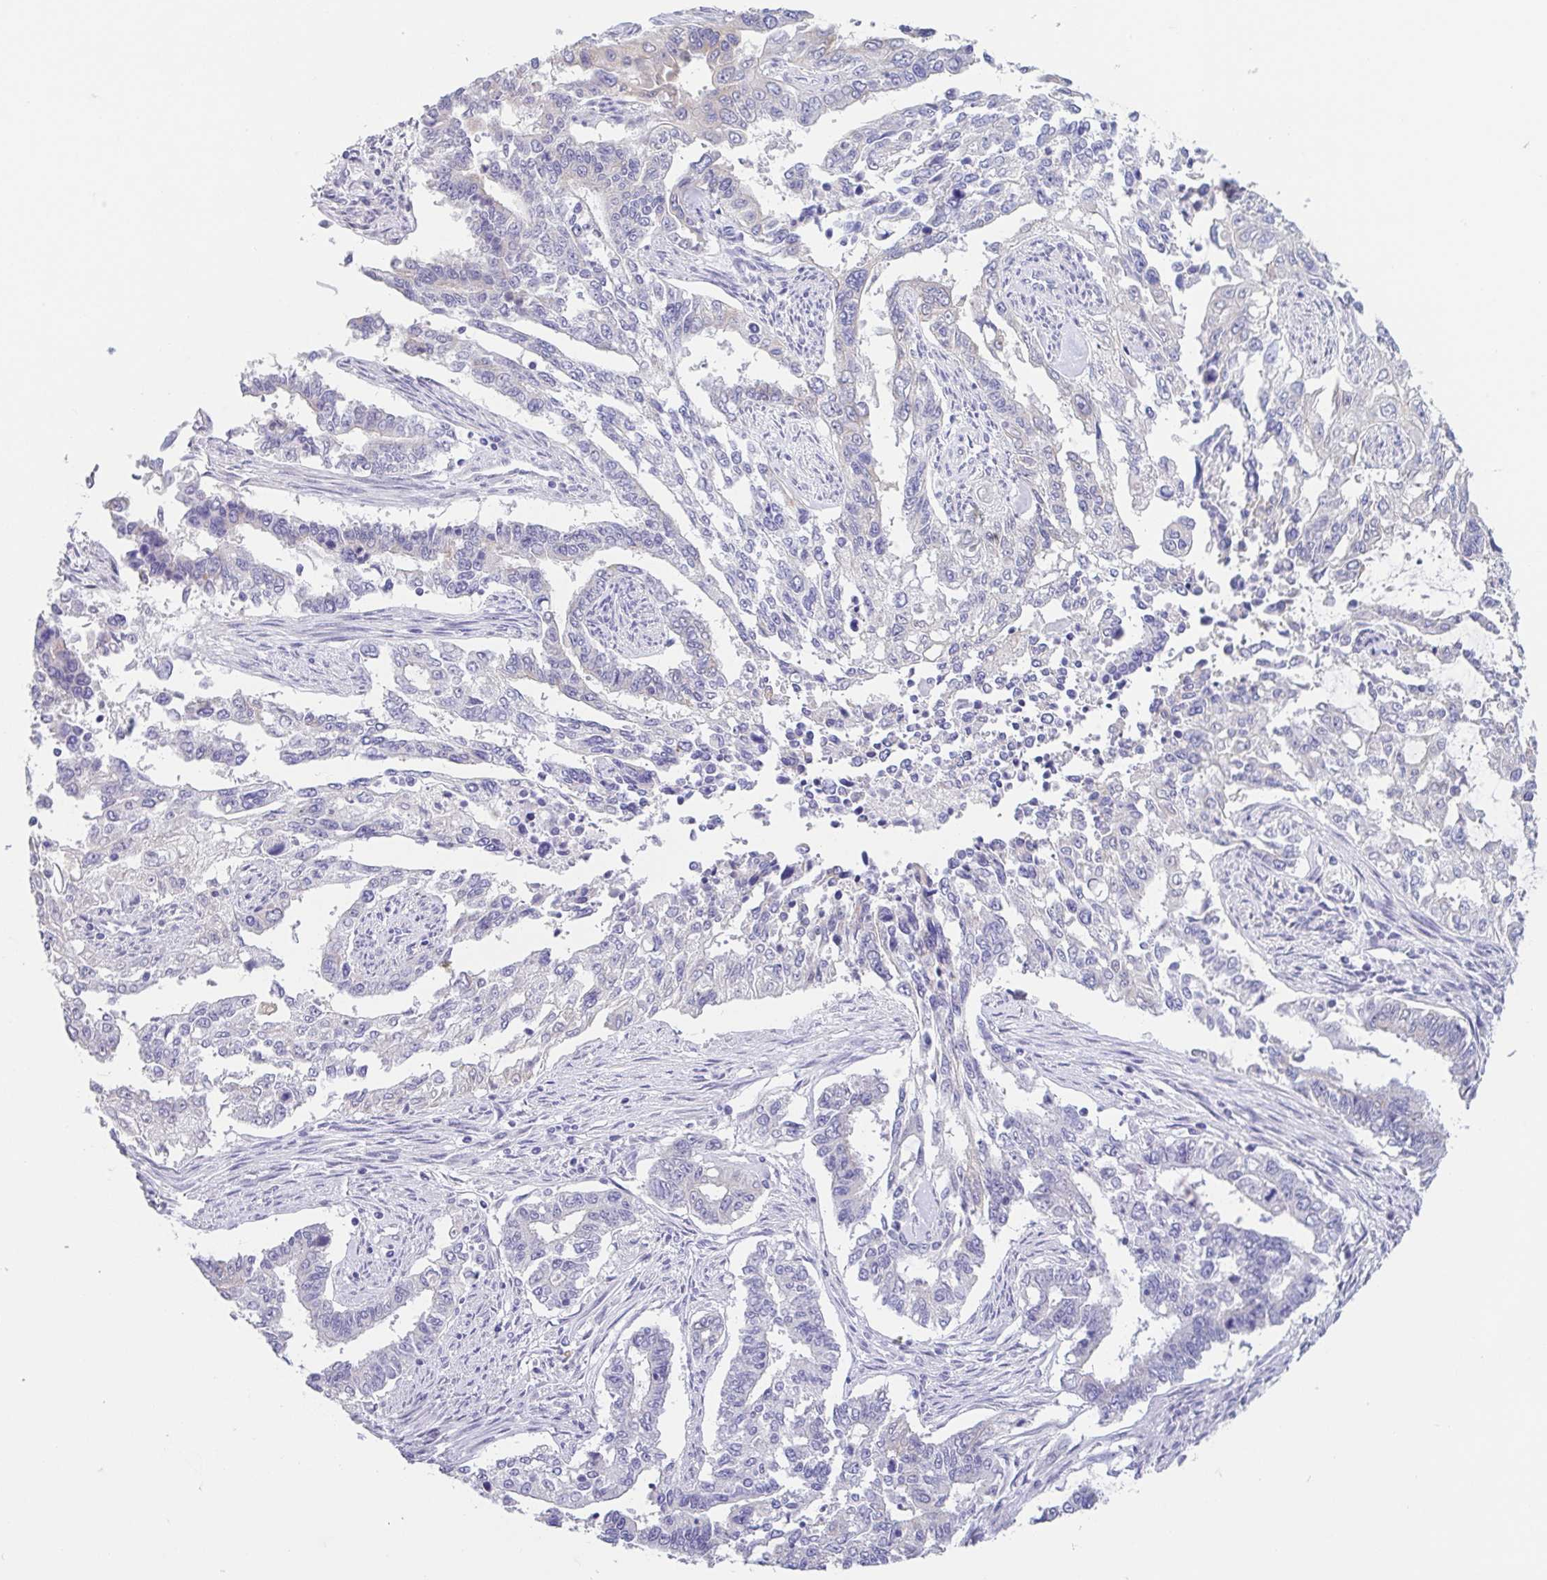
{"staining": {"intensity": "negative", "quantity": "none", "location": "none"}, "tissue": "endometrial cancer", "cell_type": "Tumor cells", "image_type": "cancer", "snomed": [{"axis": "morphology", "description": "Adenocarcinoma, NOS"}, {"axis": "topography", "description": "Uterus"}], "caption": "Immunohistochemistry photomicrograph of neoplastic tissue: endometrial cancer (adenocarcinoma) stained with DAB (3,3'-diaminobenzidine) reveals no significant protein positivity in tumor cells.", "gene": "FABP3", "patient": {"sex": "female", "age": 59}}